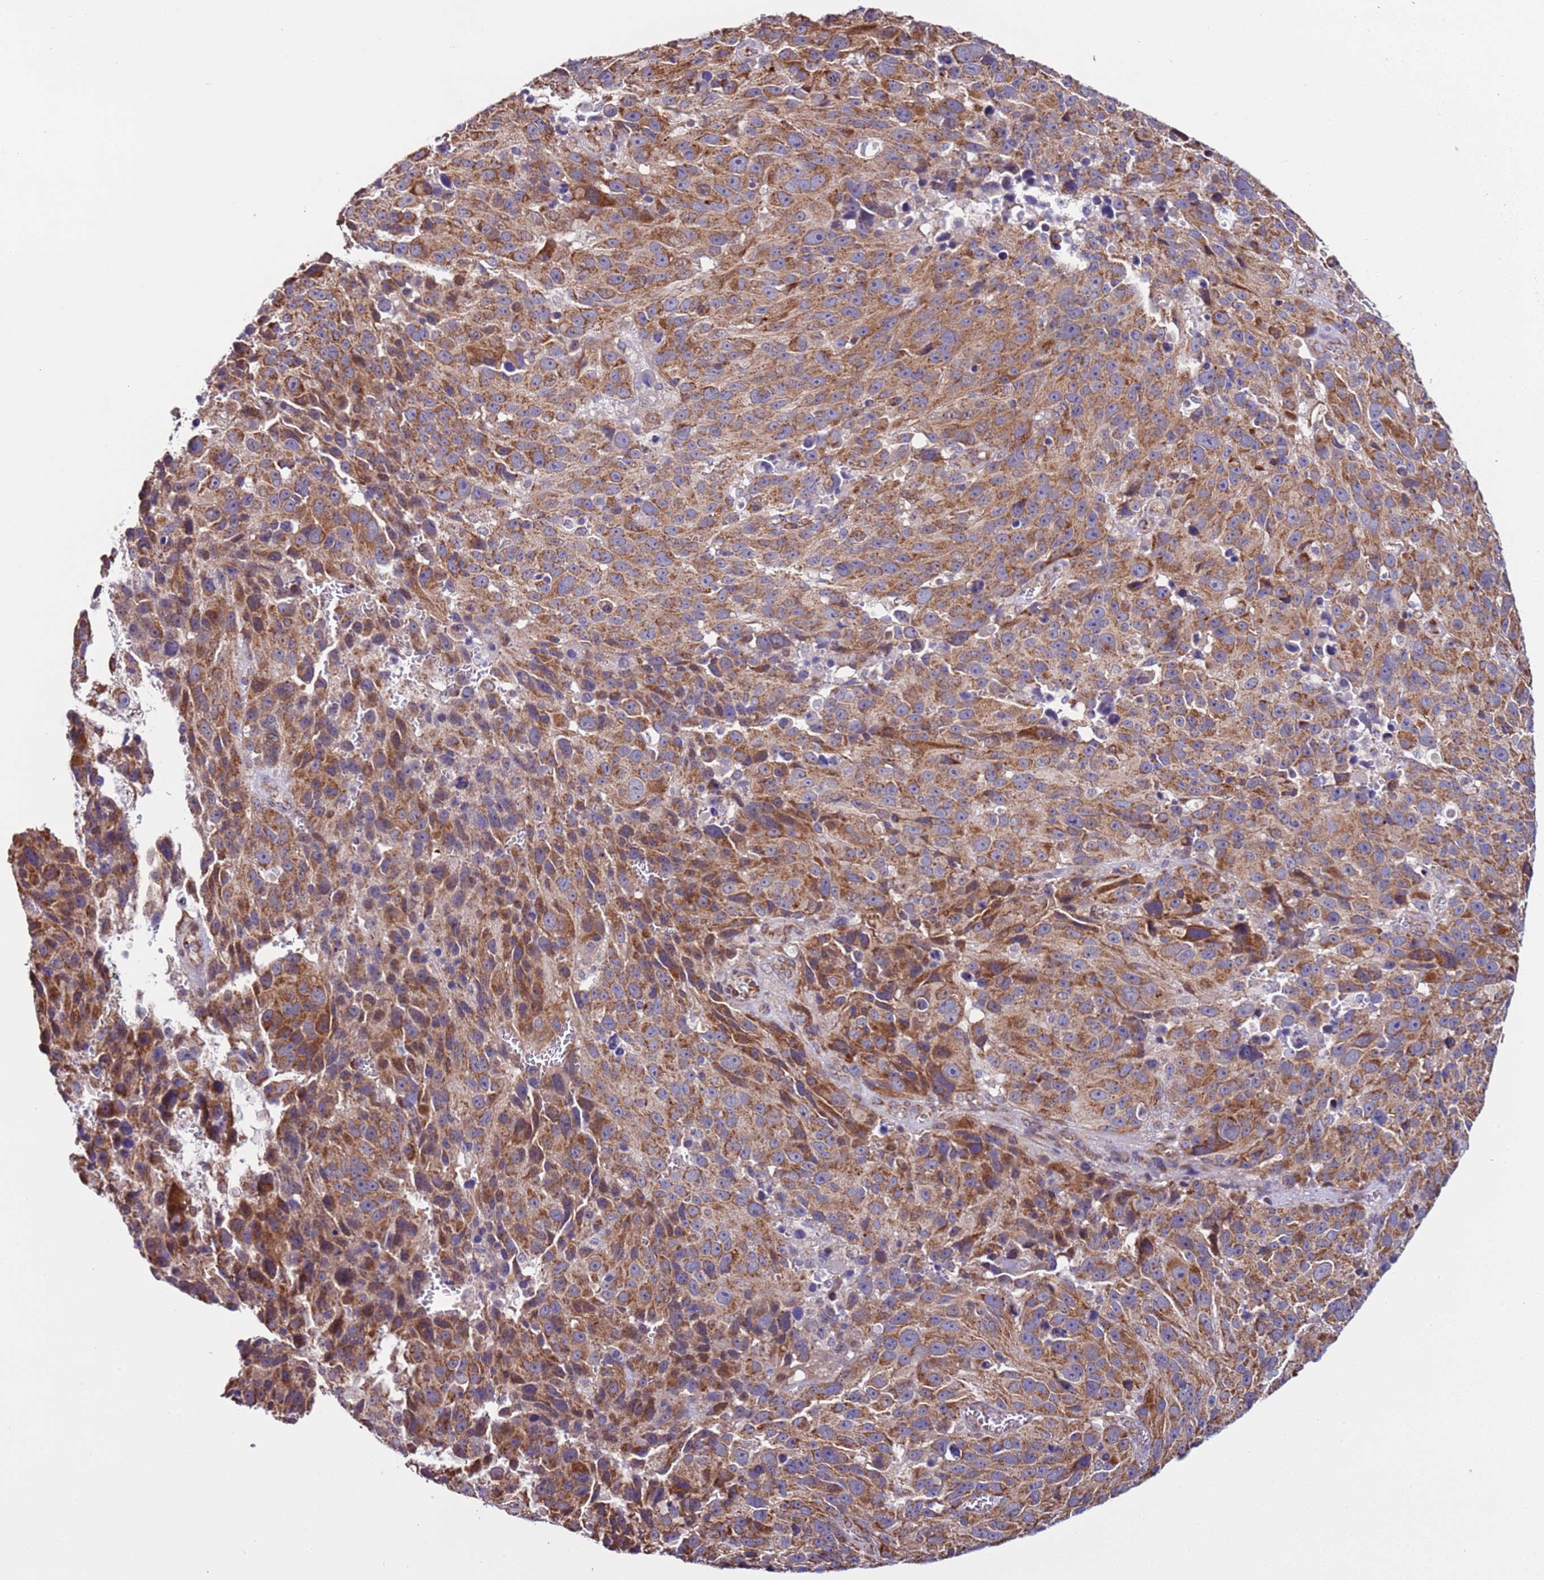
{"staining": {"intensity": "strong", "quantity": ">75%", "location": "cytoplasmic/membranous"}, "tissue": "melanoma", "cell_type": "Tumor cells", "image_type": "cancer", "snomed": [{"axis": "morphology", "description": "Malignant melanoma, NOS"}, {"axis": "topography", "description": "Skin"}], "caption": "Protein expression analysis of melanoma demonstrates strong cytoplasmic/membranous positivity in about >75% of tumor cells.", "gene": "AHI1", "patient": {"sex": "male", "age": 84}}